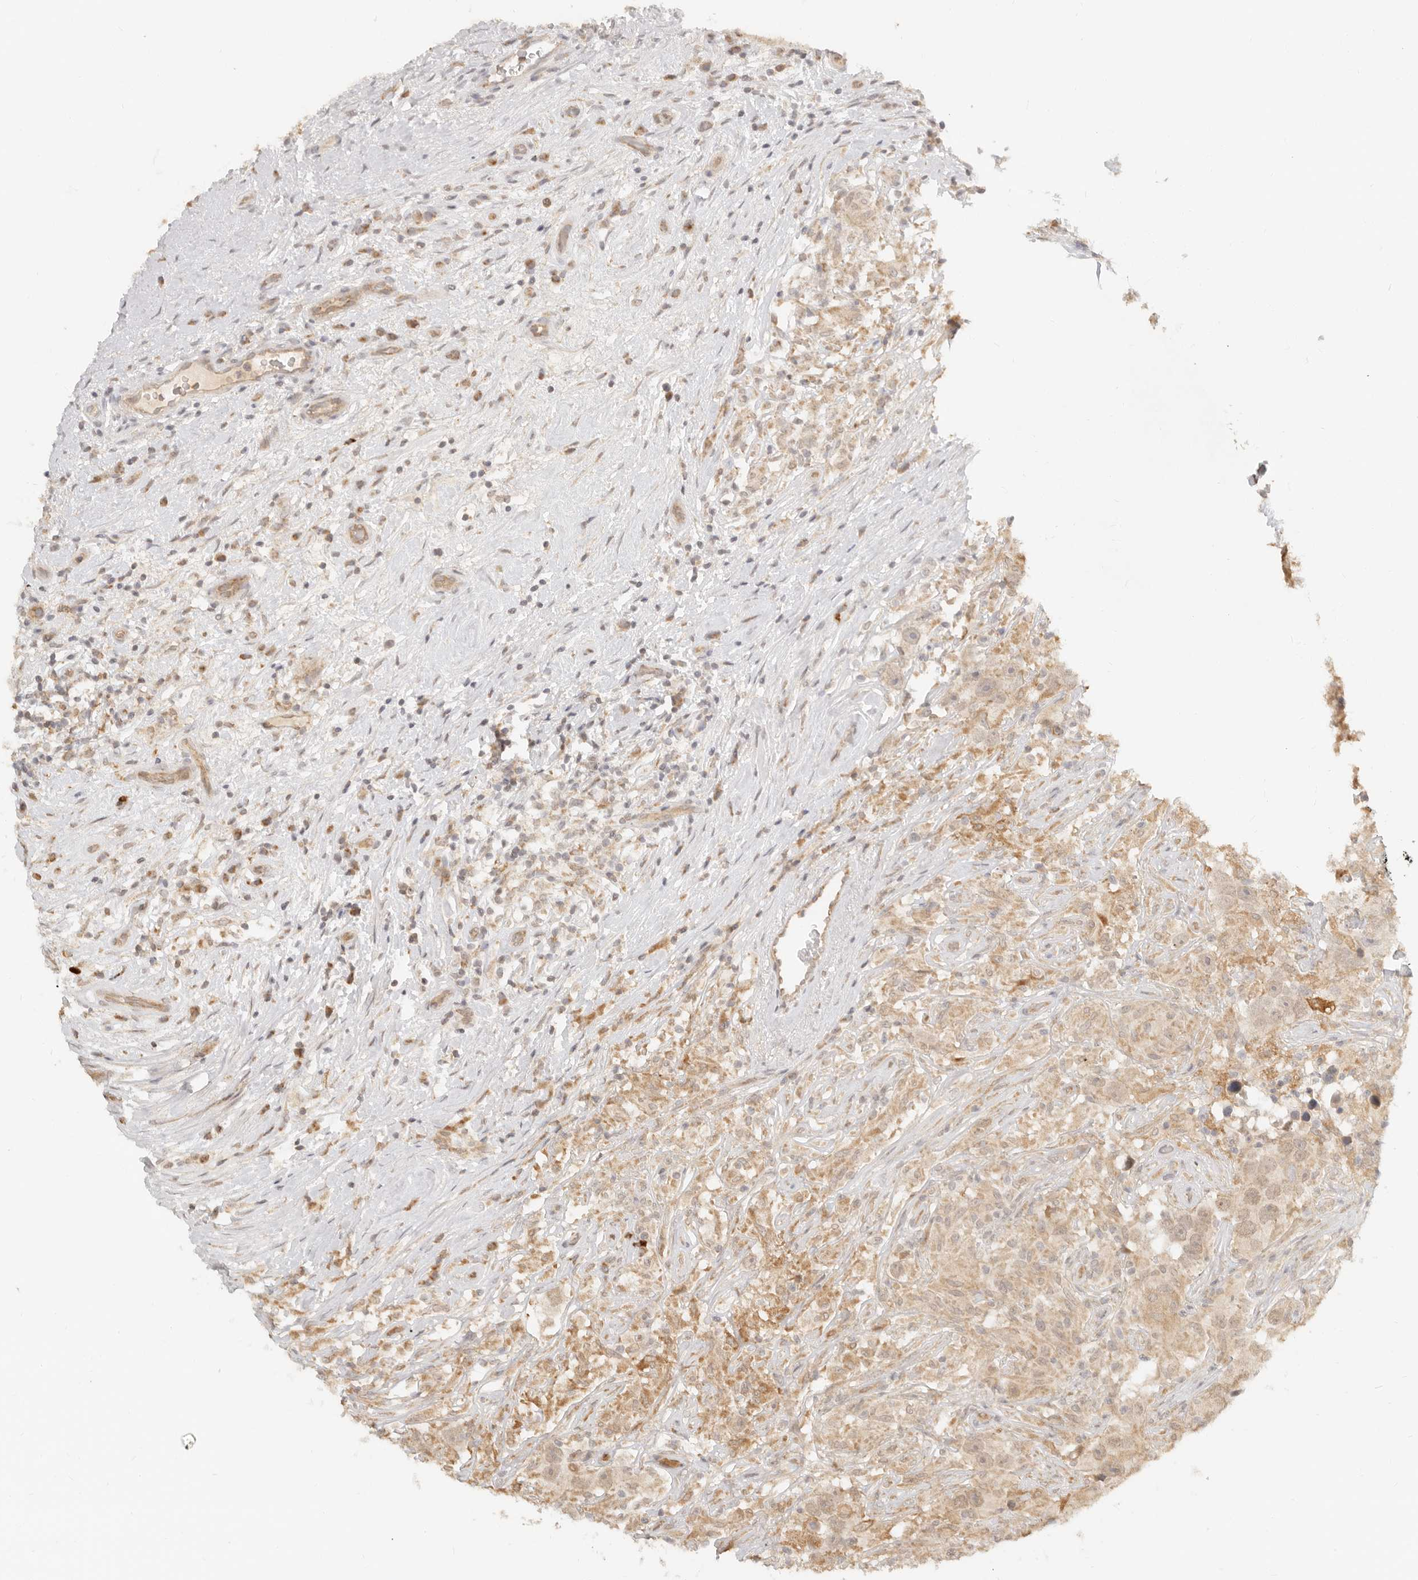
{"staining": {"intensity": "weak", "quantity": "25%-75%", "location": "nuclear"}, "tissue": "testis cancer", "cell_type": "Tumor cells", "image_type": "cancer", "snomed": [{"axis": "morphology", "description": "Seminoma, NOS"}, {"axis": "topography", "description": "Testis"}], "caption": "Tumor cells show weak nuclear staining in approximately 25%-75% of cells in testis cancer. Using DAB (3,3'-diaminobenzidine) (brown) and hematoxylin (blue) stains, captured at high magnification using brightfield microscopy.", "gene": "BAALC", "patient": {"sex": "male", "age": 49}}